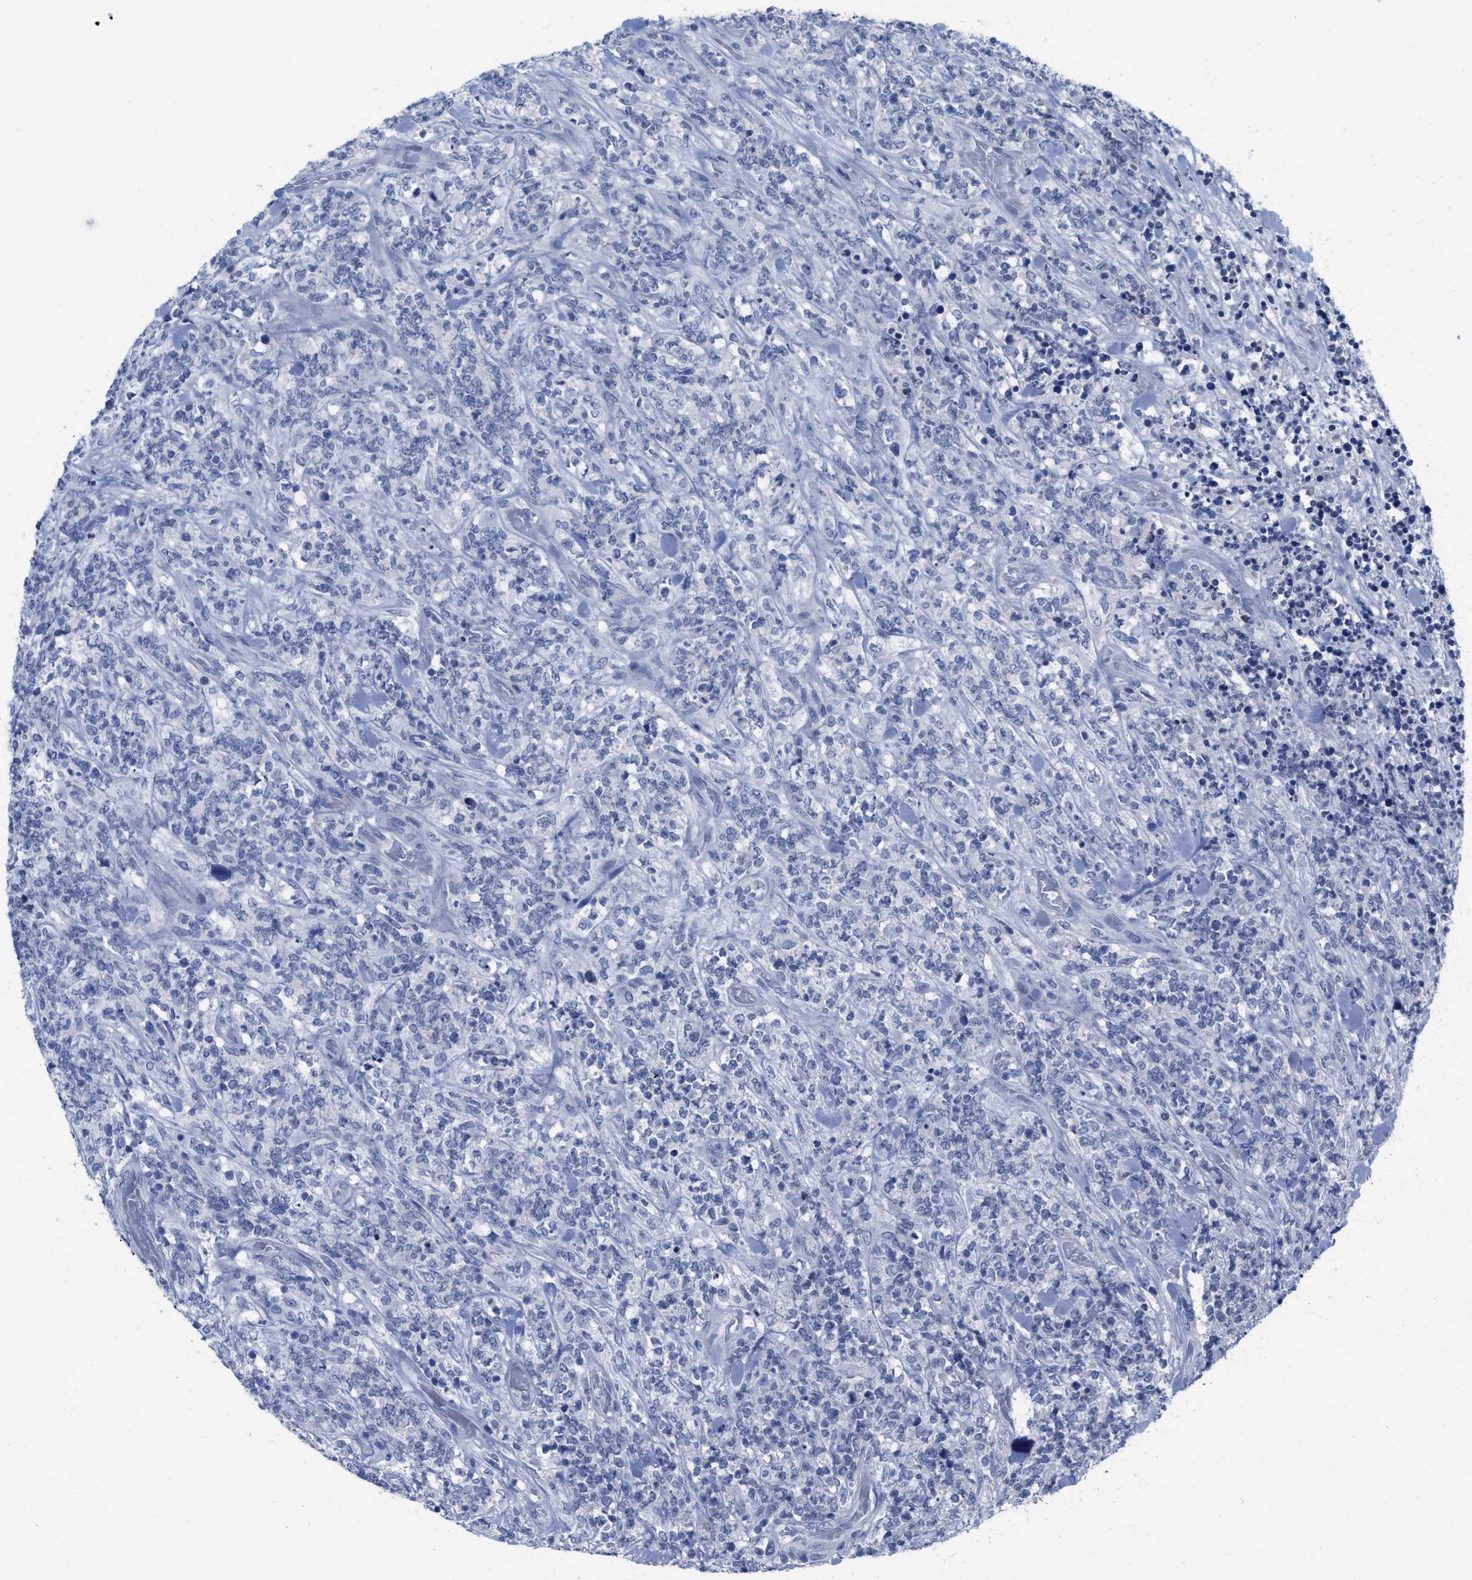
{"staining": {"intensity": "negative", "quantity": "none", "location": "none"}, "tissue": "lymphoma", "cell_type": "Tumor cells", "image_type": "cancer", "snomed": [{"axis": "morphology", "description": "Malignant lymphoma, non-Hodgkin's type, High grade"}, {"axis": "topography", "description": "Soft tissue"}], "caption": "Tumor cells show no significant protein staining in high-grade malignant lymphoma, non-Hodgkin's type.", "gene": "ACKR1", "patient": {"sex": "male", "age": 18}}